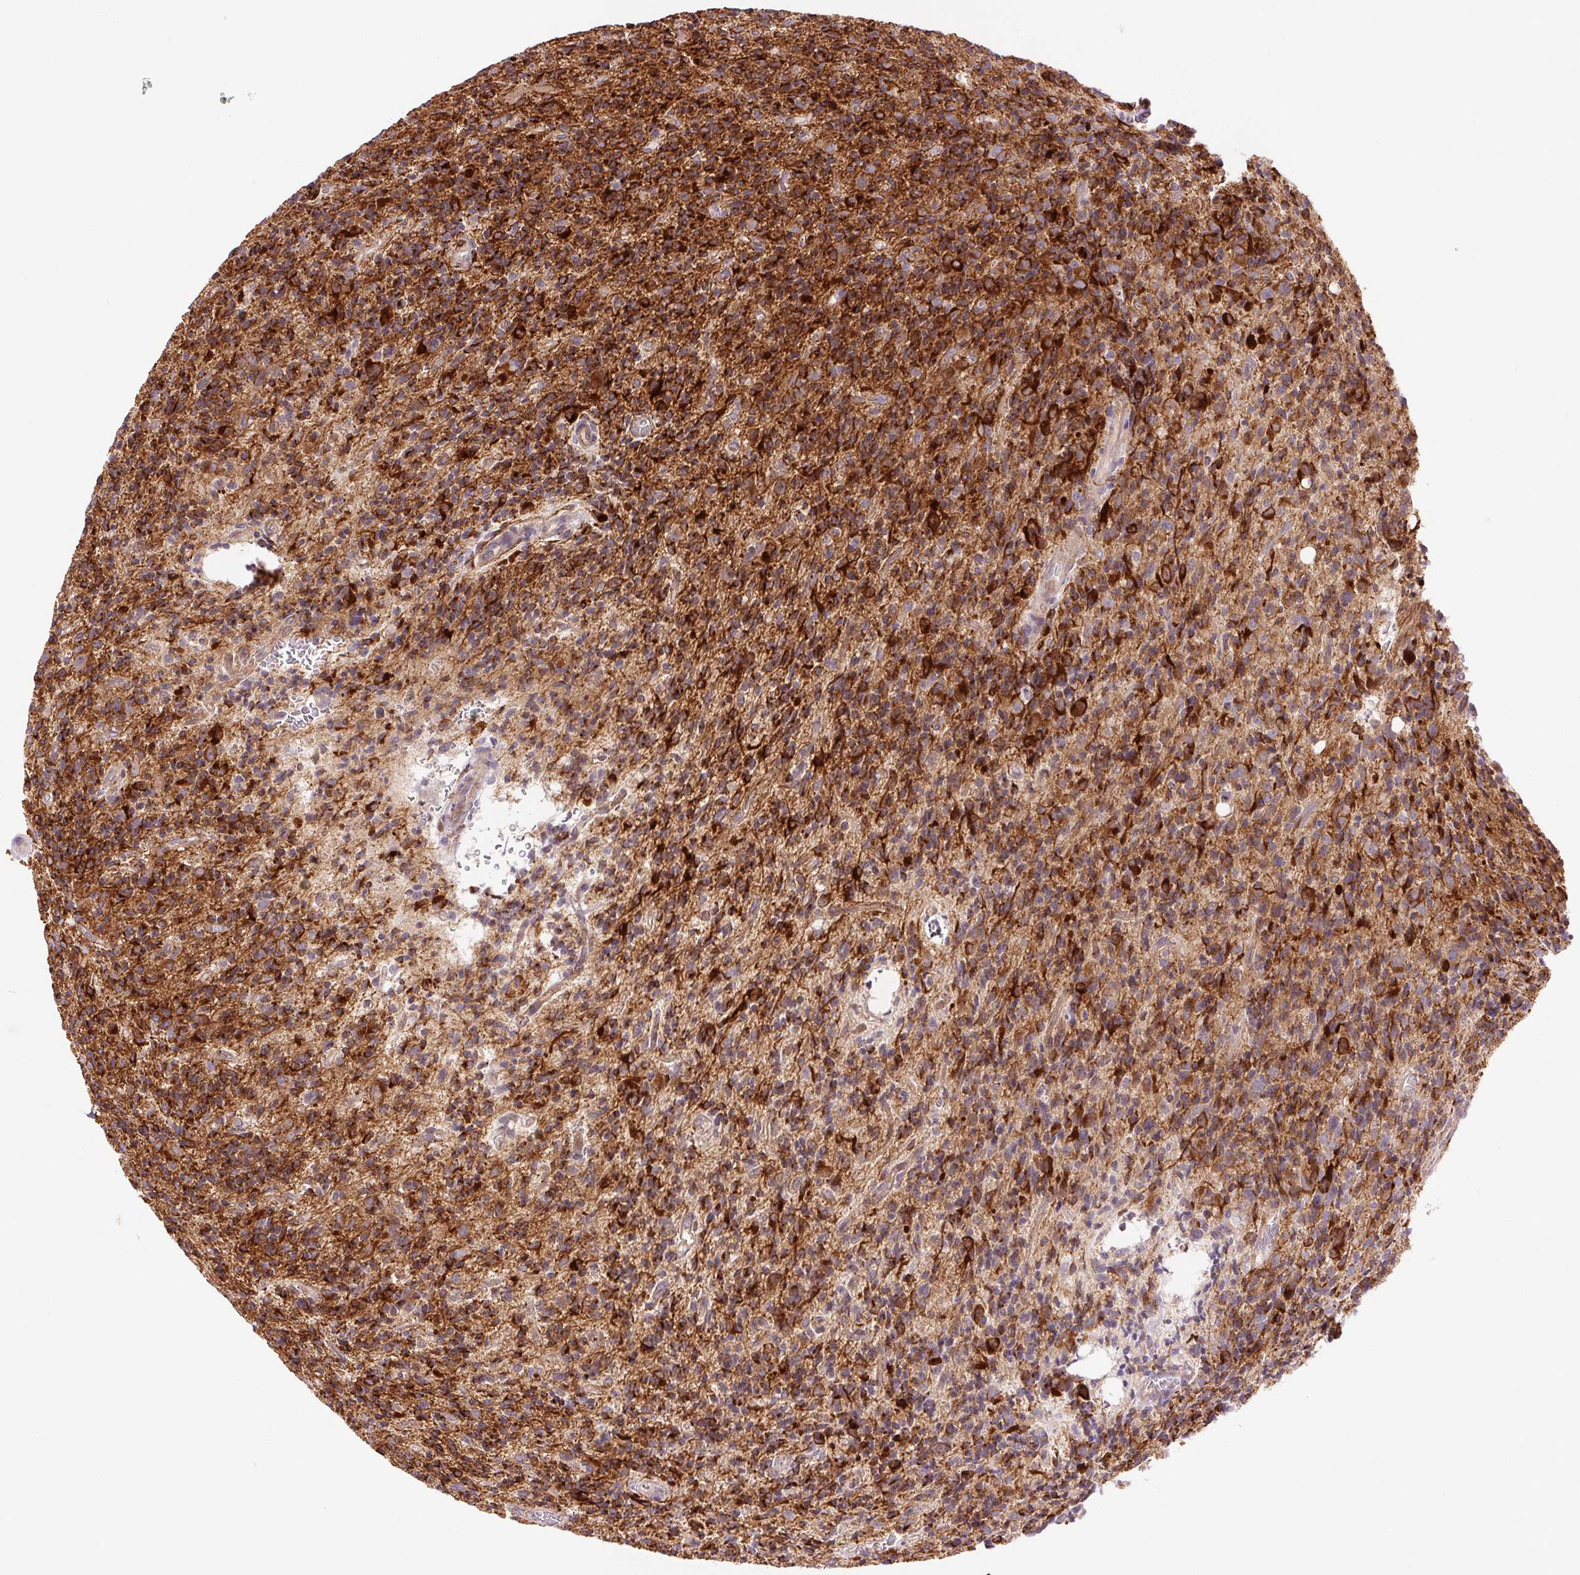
{"staining": {"intensity": "strong", "quantity": "25%-75%", "location": "cytoplasmic/membranous"}, "tissue": "glioma", "cell_type": "Tumor cells", "image_type": "cancer", "snomed": [{"axis": "morphology", "description": "Glioma, malignant, High grade"}, {"axis": "topography", "description": "Brain"}], "caption": "Protein expression analysis of human glioma reveals strong cytoplasmic/membranous expression in about 25%-75% of tumor cells.", "gene": "METTL17", "patient": {"sex": "male", "age": 76}}